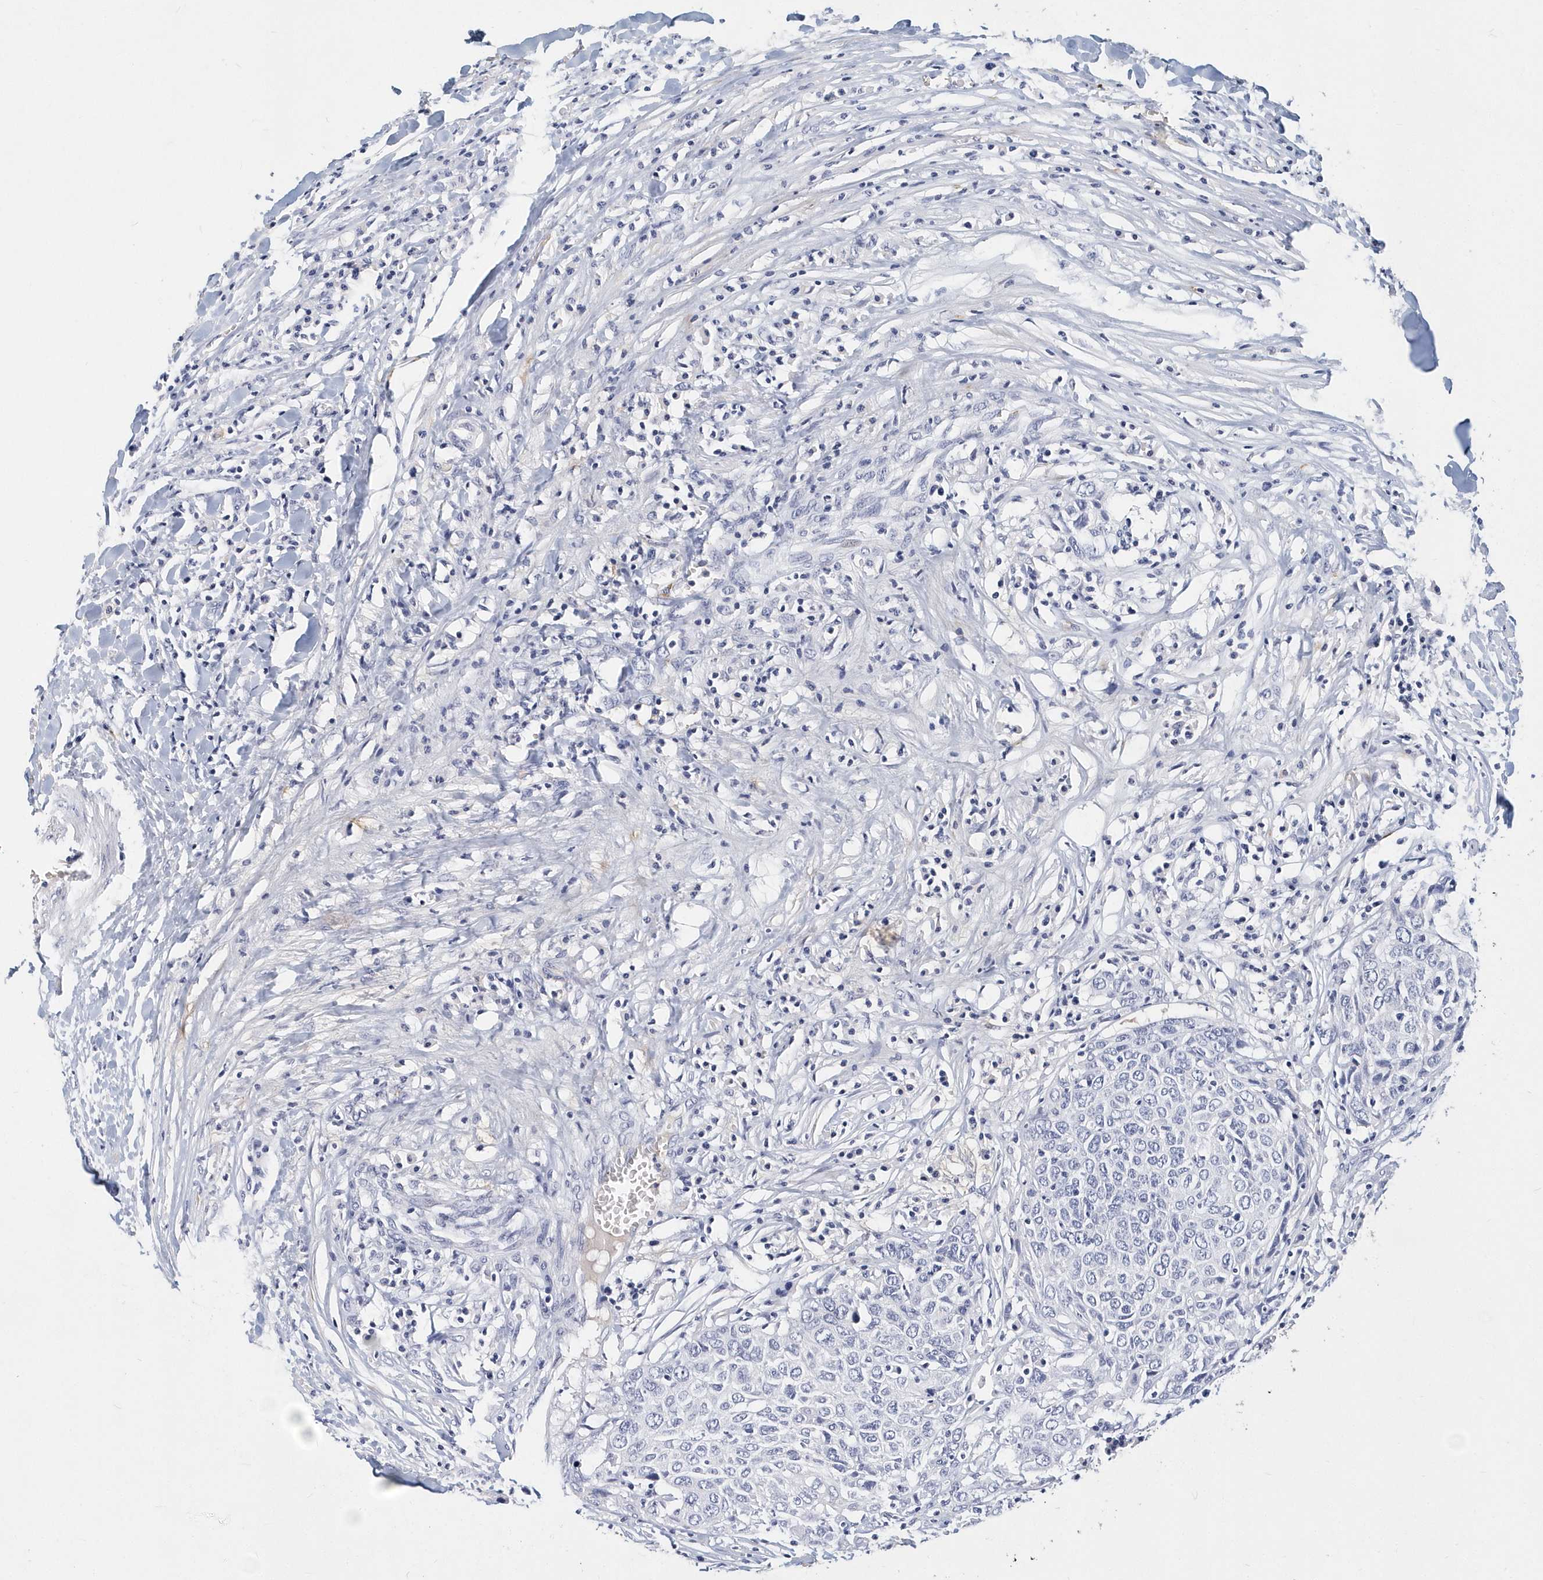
{"staining": {"intensity": "negative", "quantity": "none", "location": "none"}, "tissue": "head and neck cancer", "cell_type": "Tumor cells", "image_type": "cancer", "snomed": [{"axis": "morphology", "description": "Squamous cell carcinoma, NOS"}, {"axis": "topography", "description": "Head-Neck"}], "caption": "This is a photomicrograph of immunohistochemistry (IHC) staining of head and neck cancer (squamous cell carcinoma), which shows no positivity in tumor cells. (Immunohistochemistry (ihc), brightfield microscopy, high magnification).", "gene": "ITGA2B", "patient": {"sex": "male", "age": 66}}